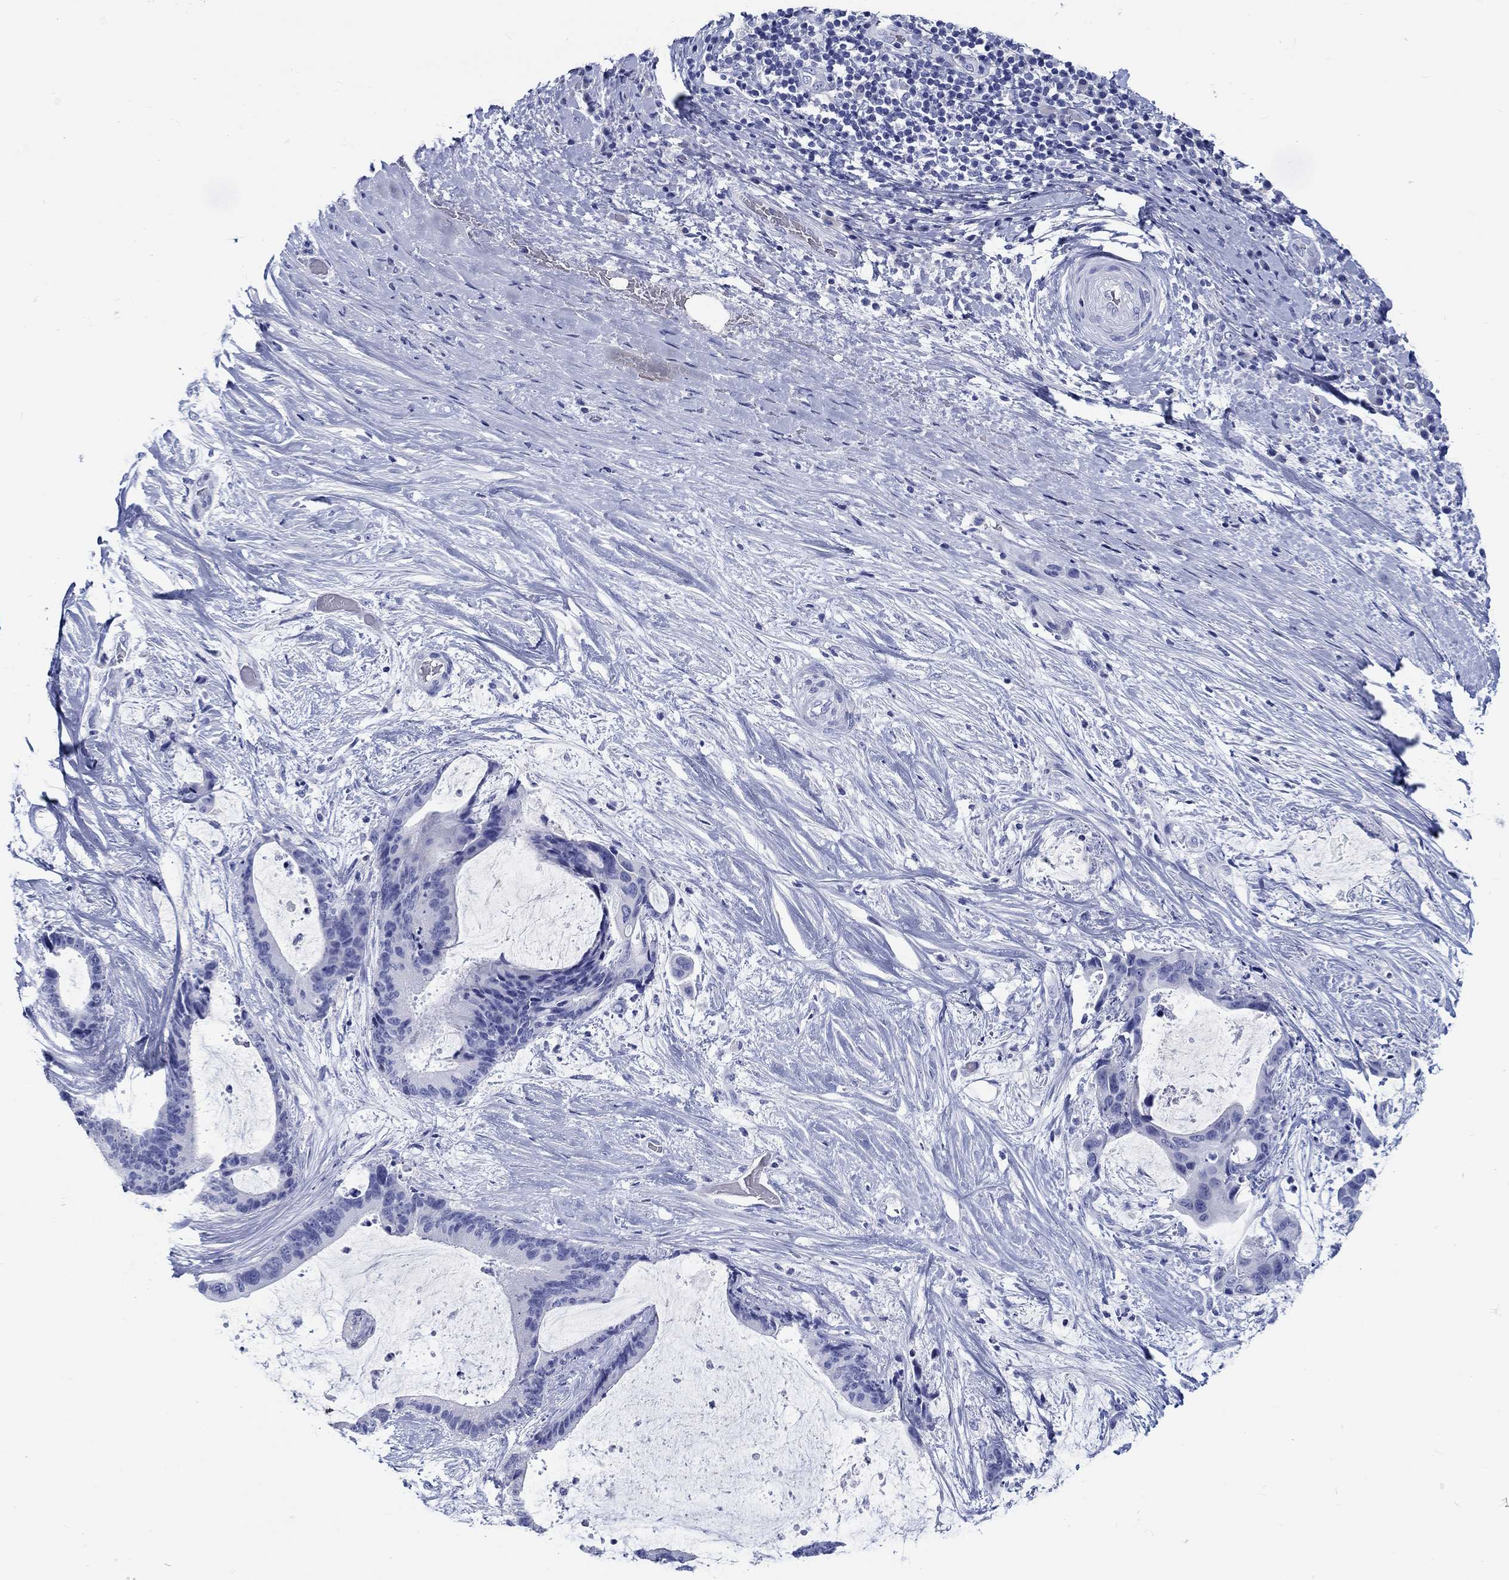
{"staining": {"intensity": "negative", "quantity": "none", "location": "none"}, "tissue": "liver cancer", "cell_type": "Tumor cells", "image_type": "cancer", "snomed": [{"axis": "morphology", "description": "Cholangiocarcinoma"}, {"axis": "topography", "description": "Liver"}], "caption": "Tumor cells show no significant staining in cholangiocarcinoma (liver).", "gene": "FBXO2", "patient": {"sex": "female", "age": 73}}